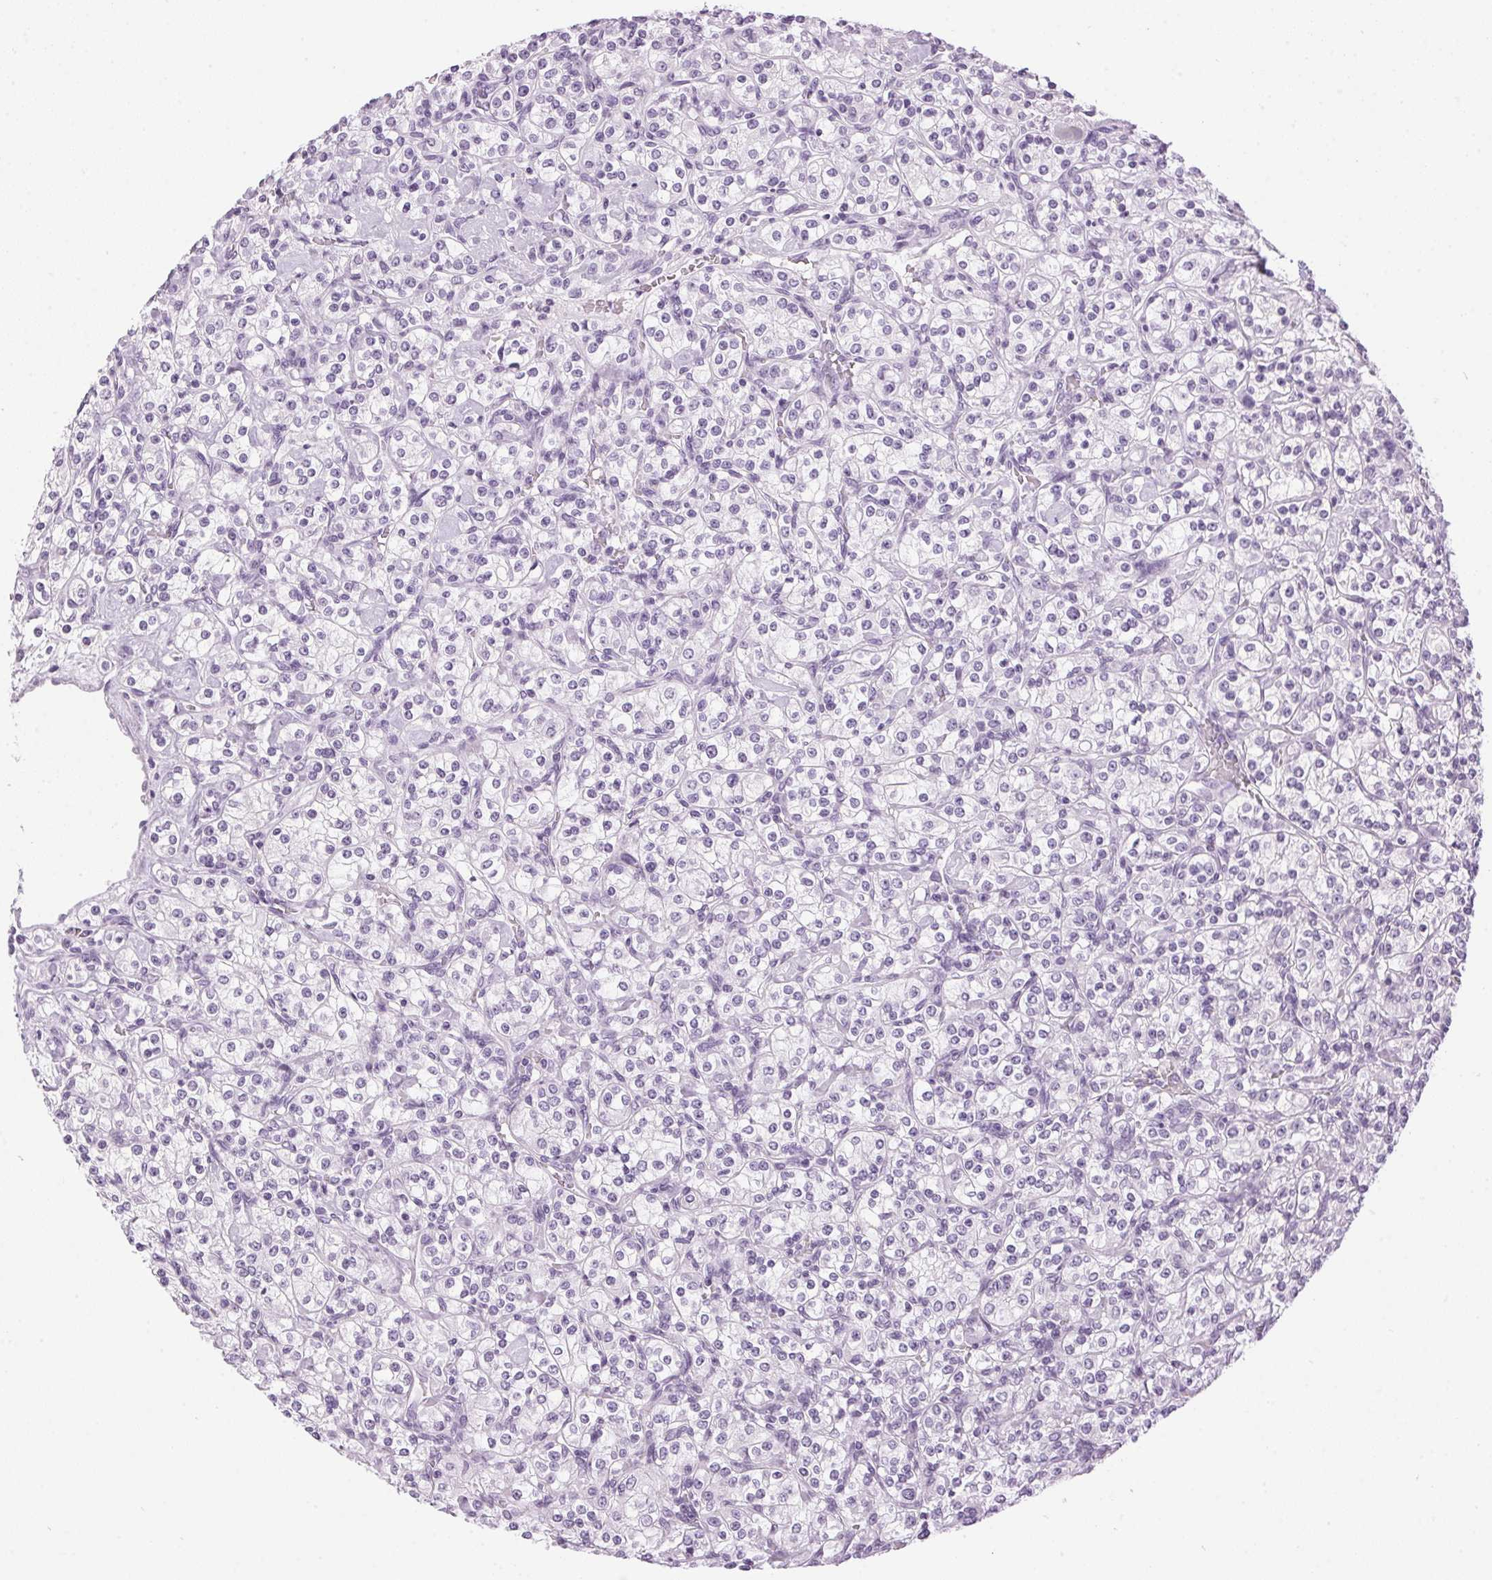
{"staining": {"intensity": "negative", "quantity": "none", "location": "none"}, "tissue": "renal cancer", "cell_type": "Tumor cells", "image_type": "cancer", "snomed": [{"axis": "morphology", "description": "Adenocarcinoma, NOS"}, {"axis": "topography", "description": "Kidney"}], "caption": "Immunohistochemistry (IHC) of renal adenocarcinoma demonstrates no staining in tumor cells. Brightfield microscopy of immunohistochemistry (IHC) stained with DAB (3,3'-diaminobenzidine) (brown) and hematoxylin (blue), captured at high magnification.", "gene": "SP7", "patient": {"sex": "male", "age": 77}}